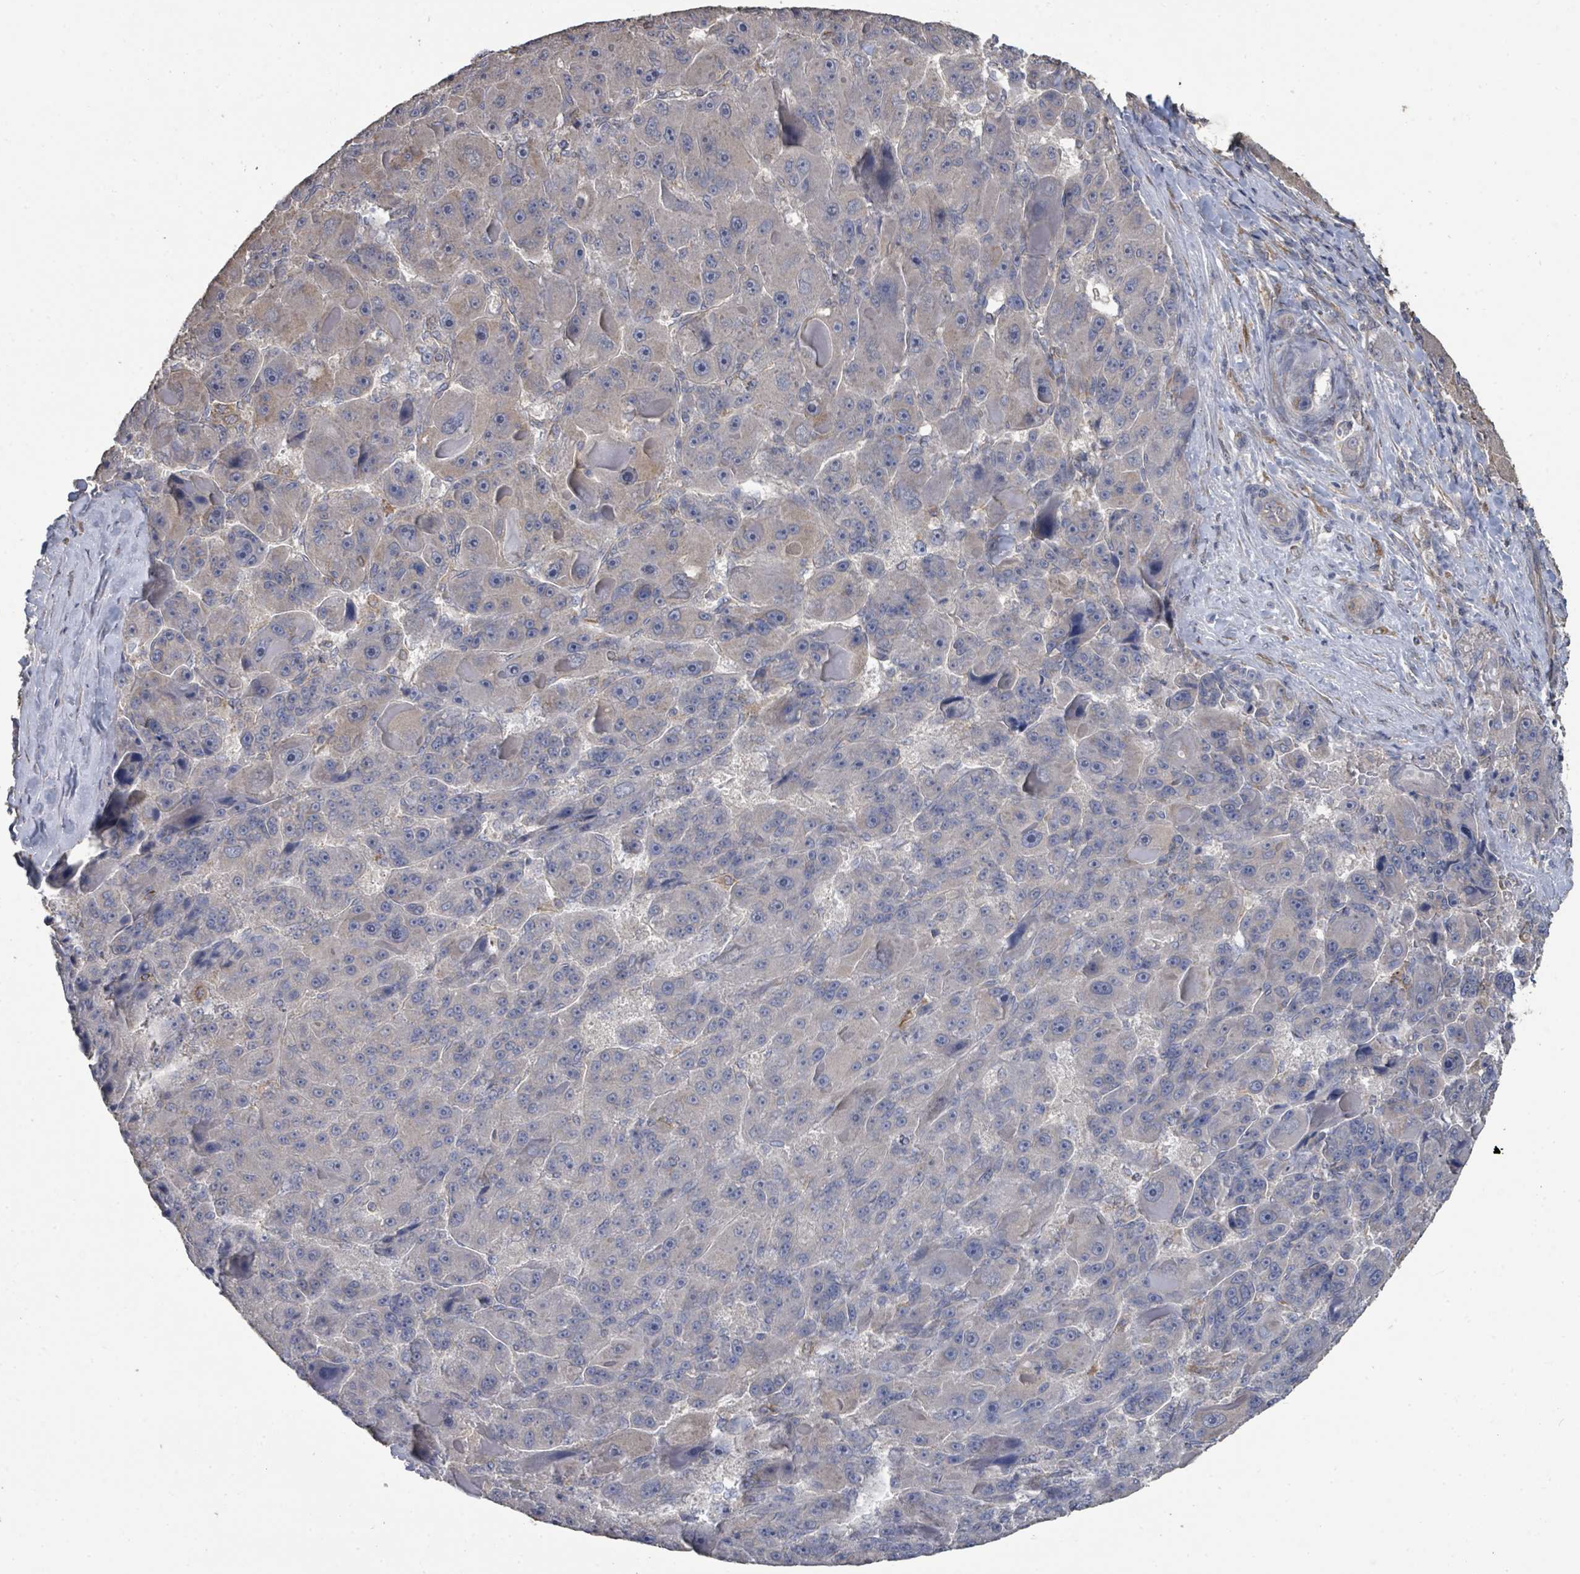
{"staining": {"intensity": "negative", "quantity": "none", "location": "none"}, "tissue": "liver cancer", "cell_type": "Tumor cells", "image_type": "cancer", "snomed": [{"axis": "morphology", "description": "Carcinoma, Hepatocellular, NOS"}, {"axis": "topography", "description": "Liver"}], "caption": "IHC photomicrograph of human liver cancer stained for a protein (brown), which displays no positivity in tumor cells. The staining was performed using DAB to visualize the protein expression in brown, while the nuclei were stained in blue with hematoxylin (Magnification: 20x).", "gene": "SLC9A7", "patient": {"sex": "male", "age": 76}}